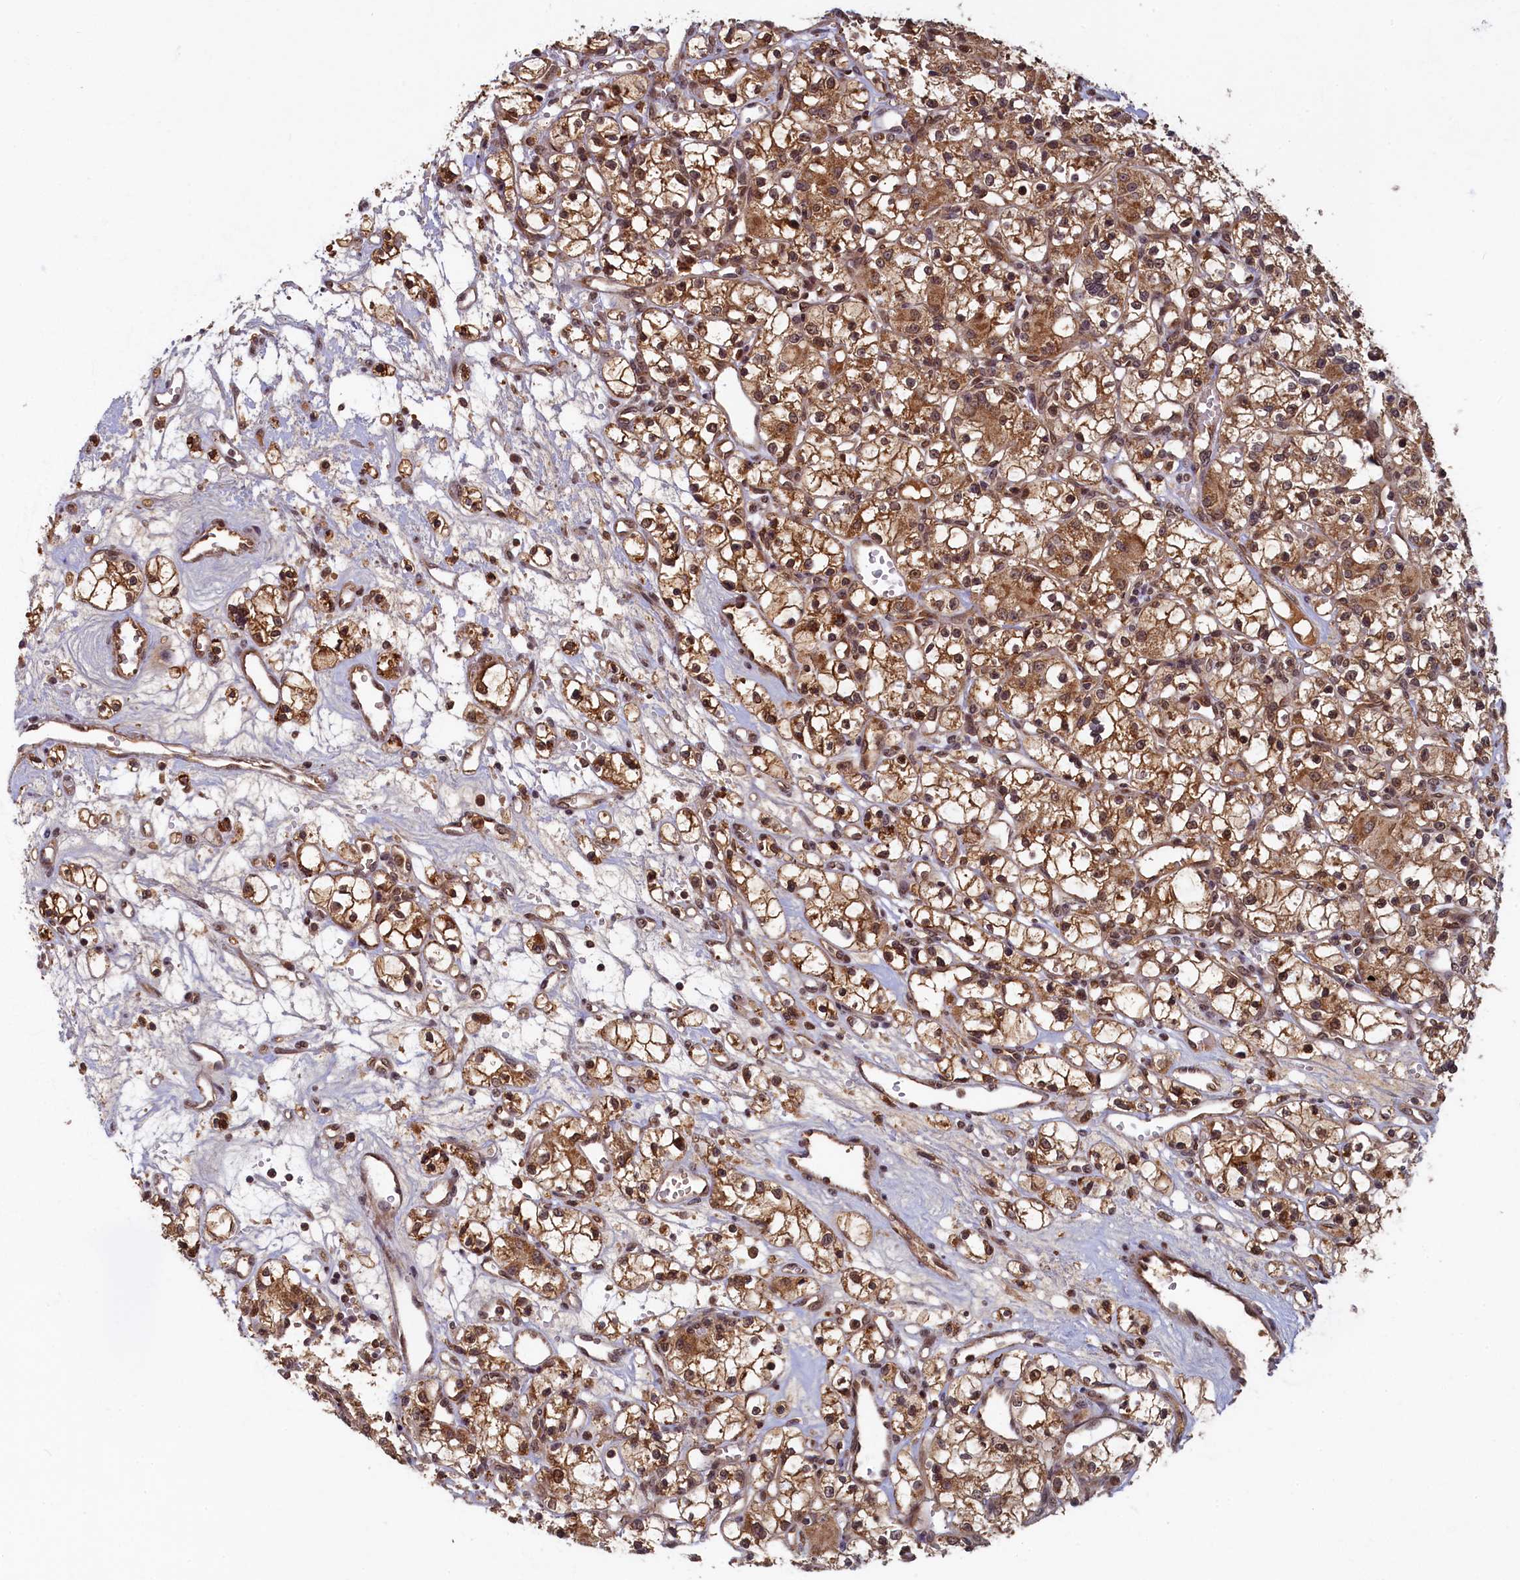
{"staining": {"intensity": "moderate", "quantity": ">75%", "location": "cytoplasmic/membranous,nuclear"}, "tissue": "renal cancer", "cell_type": "Tumor cells", "image_type": "cancer", "snomed": [{"axis": "morphology", "description": "Adenocarcinoma, NOS"}, {"axis": "topography", "description": "Kidney"}], "caption": "The histopathology image shows a brown stain indicating the presence of a protein in the cytoplasmic/membranous and nuclear of tumor cells in adenocarcinoma (renal). The staining was performed using DAB (3,3'-diaminobenzidine) to visualize the protein expression in brown, while the nuclei were stained in blue with hematoxylin (Magnification: 20x).", "gene": "BRCA1", "patient": {"sex": "female", "age": 59}}